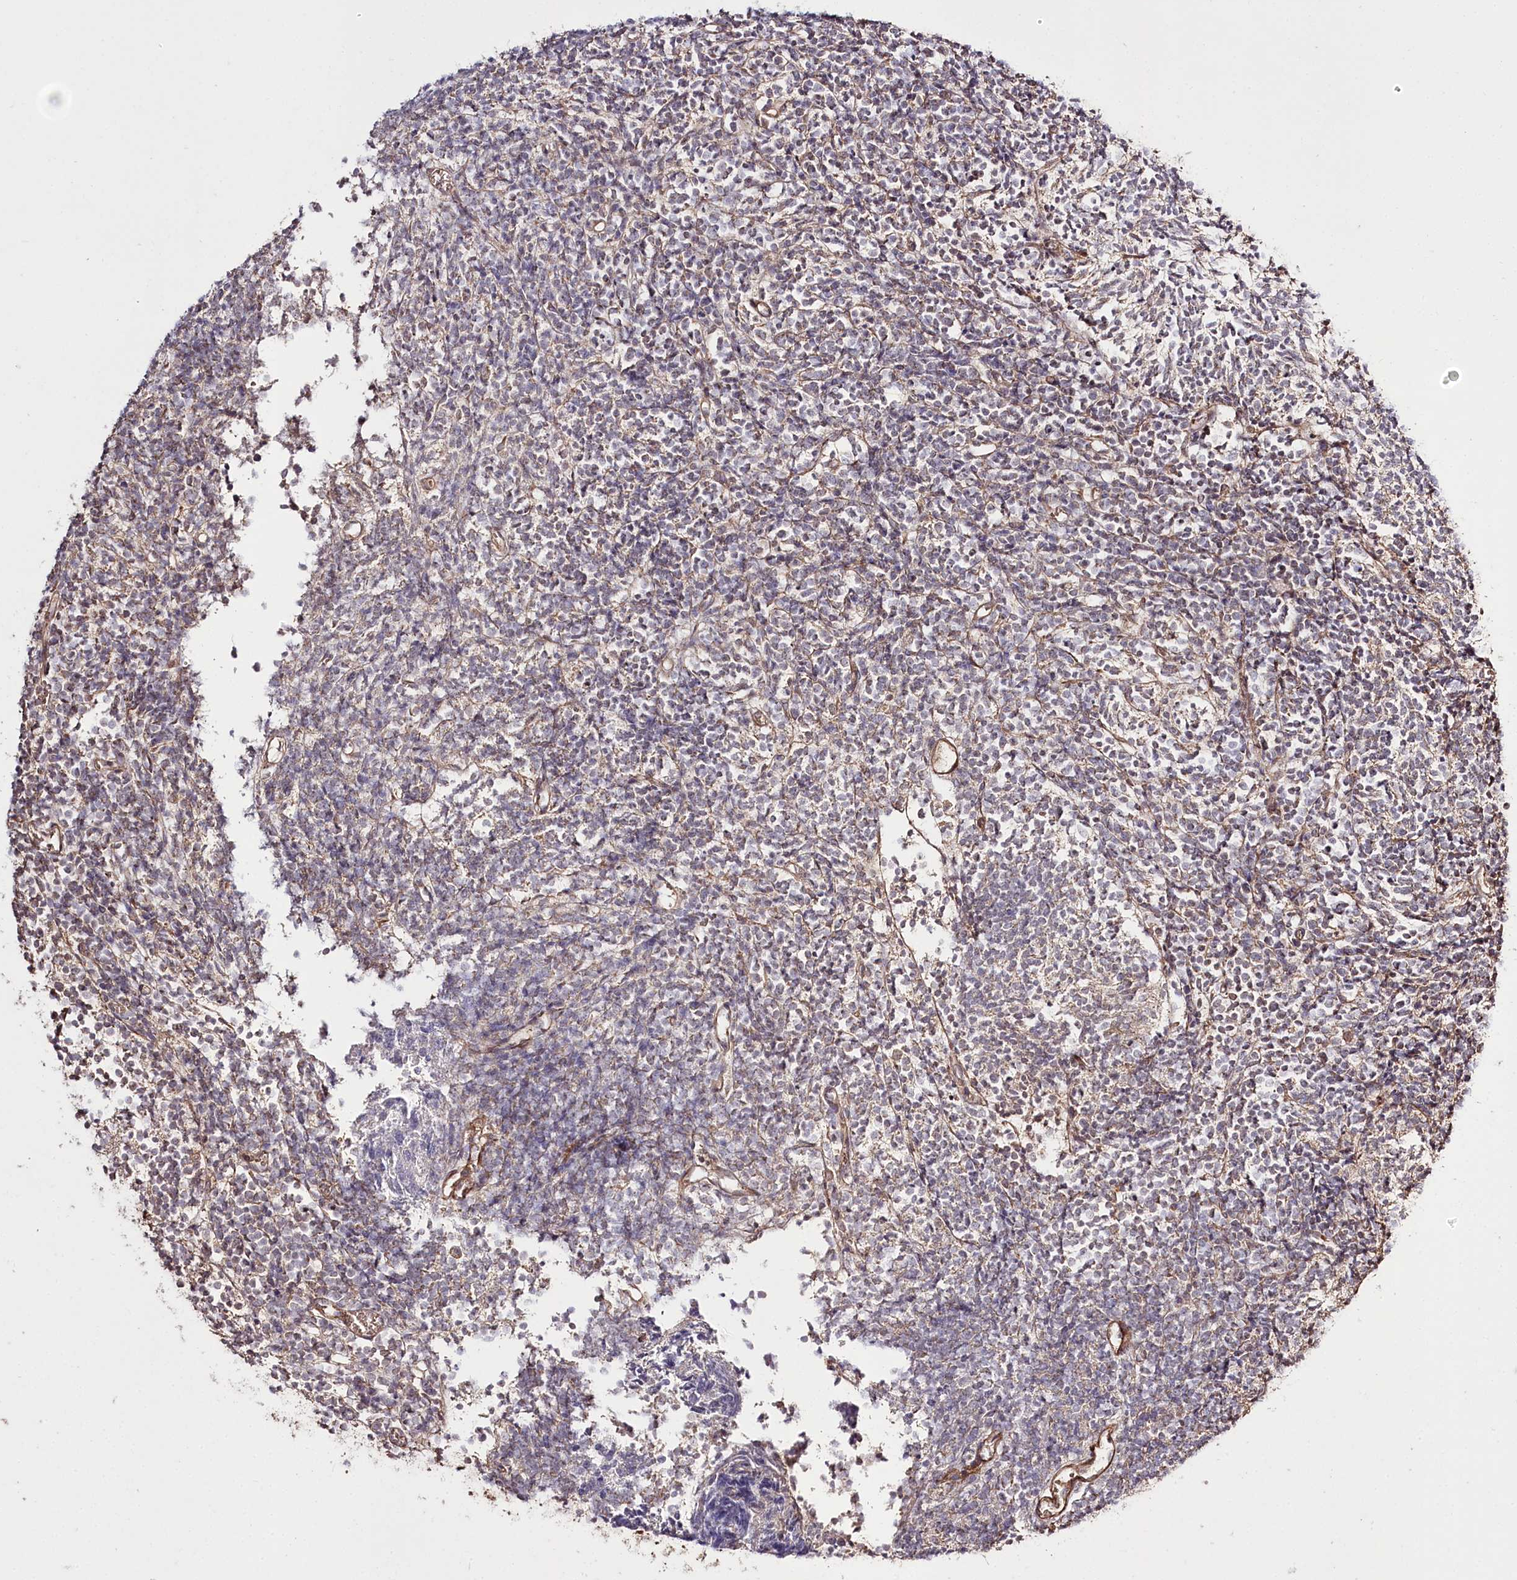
{"staining": {"intensity": "negative", "quantity": "none", "location": "none"}, "tissue": "glioma", "cell_type": "Tumor cells", "image_type": "cancer", "snomed": [{"axis": "morphology", "description": "Glioma, malignant, Low grade"}, {"axis": "topography", "description": "Brain"}], "caption": "Immunohistochemistry histopathology image of neoplastic tissue: glioma stained with DAB exhibits no significant protein staining in tumor cells. Nuclei are stained in blue.", "gene": "REXO2", "patient": {"sex": "female", "age": 1}}